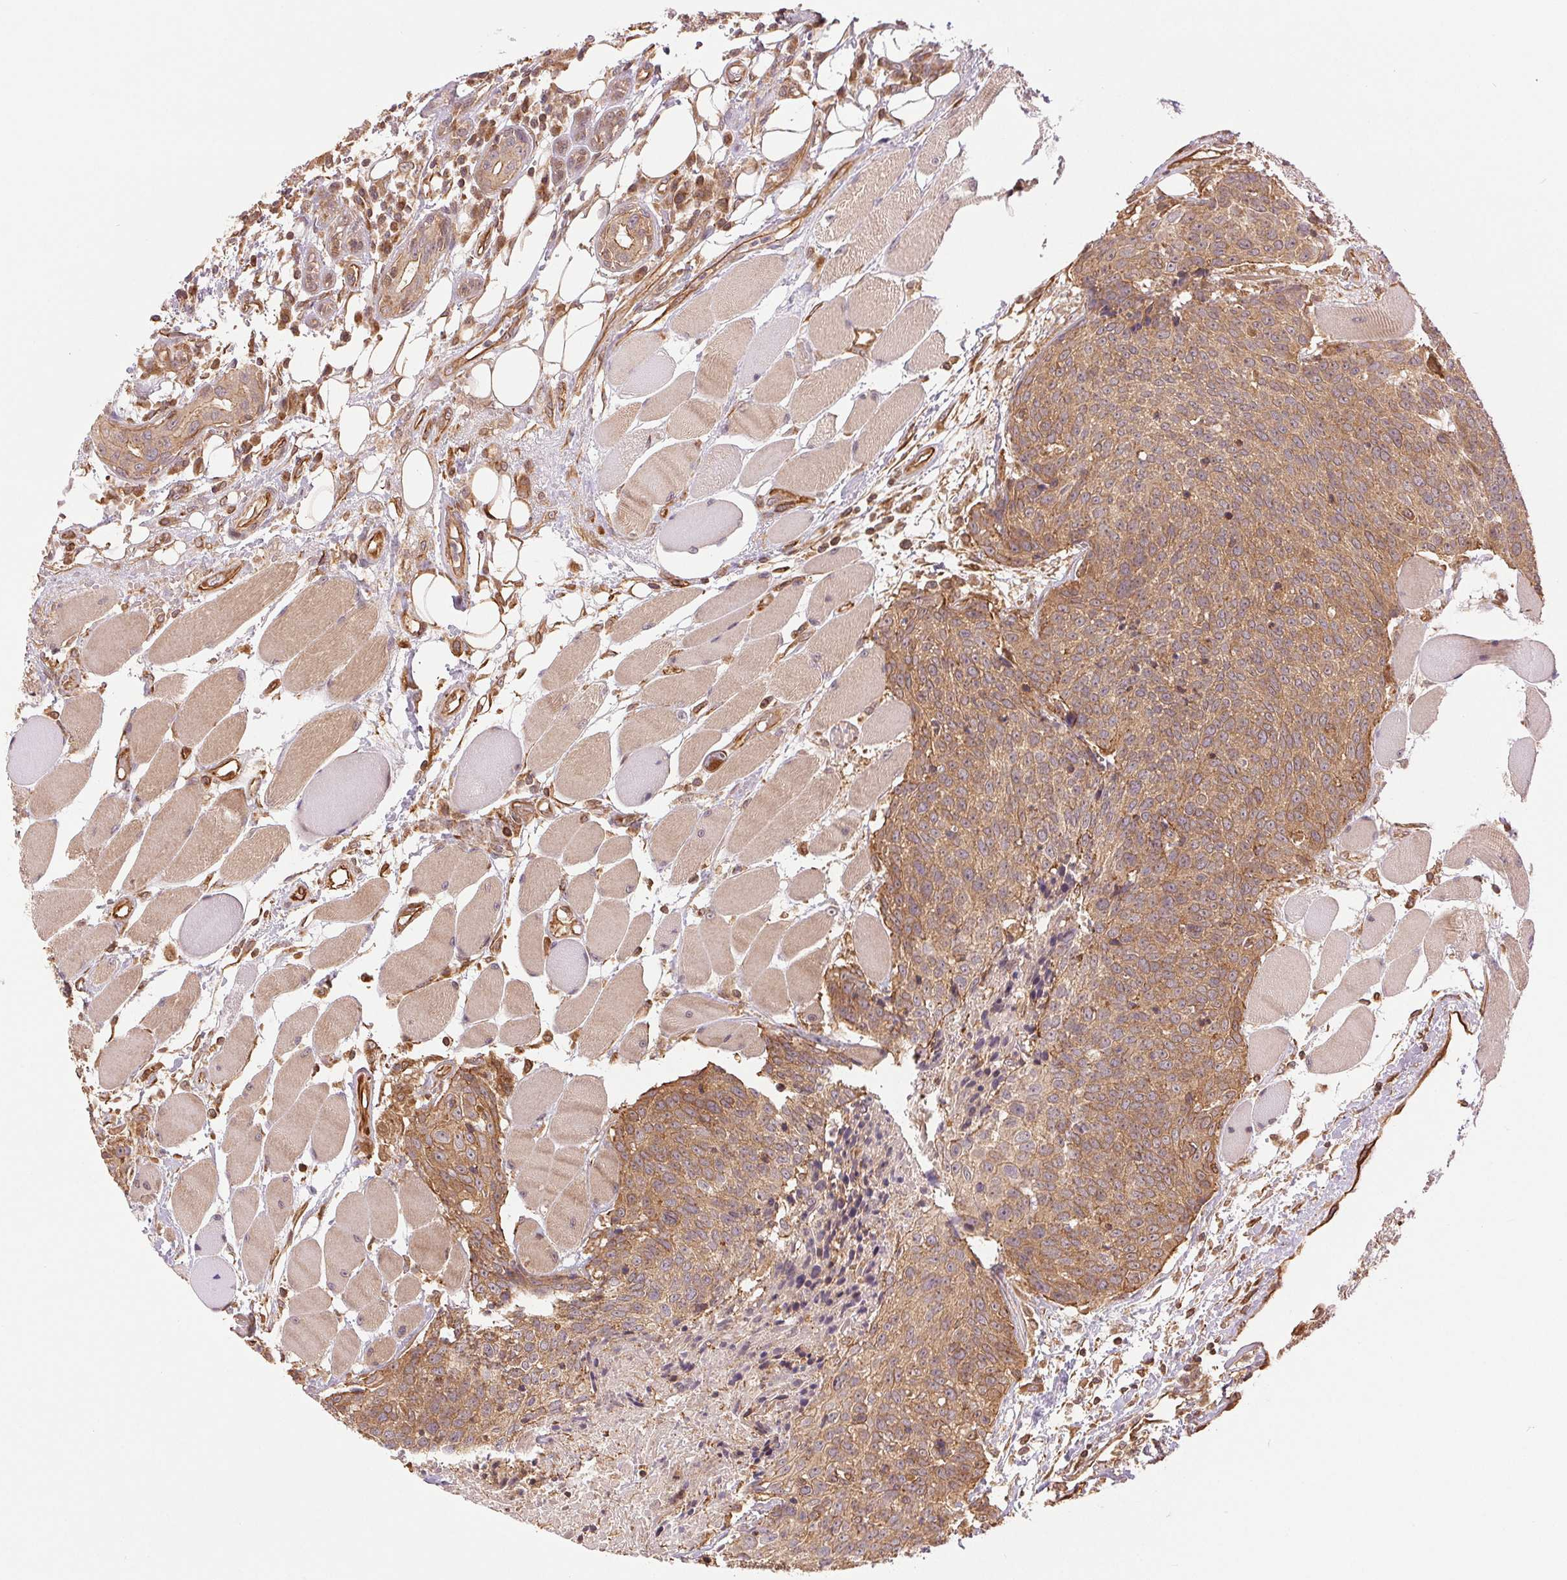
{"staining": {"intensity": "moderate", "quantity": ">75%", "location": "cytoplasmic/membranous"}, "tissue": "head and neck cancer", "cell_type": "Tumor cells", "image_type": "cancer", "snomed": [{"axis": "morphology", "description": "Squamous cell carcinoma, NOS"}, {"axis": "topography", "description": "Oral tissue"}, {"axis": "topography", "description": "Head-Neck"}], "caption": "Head and neck cancer tissue shows moderate cytoplasmic/membranous expression in about >75% of tumor cells, visualized by immunohistochemistry.", "gene": "STARD7", "patient": {"sex": "male", "age": 64}}